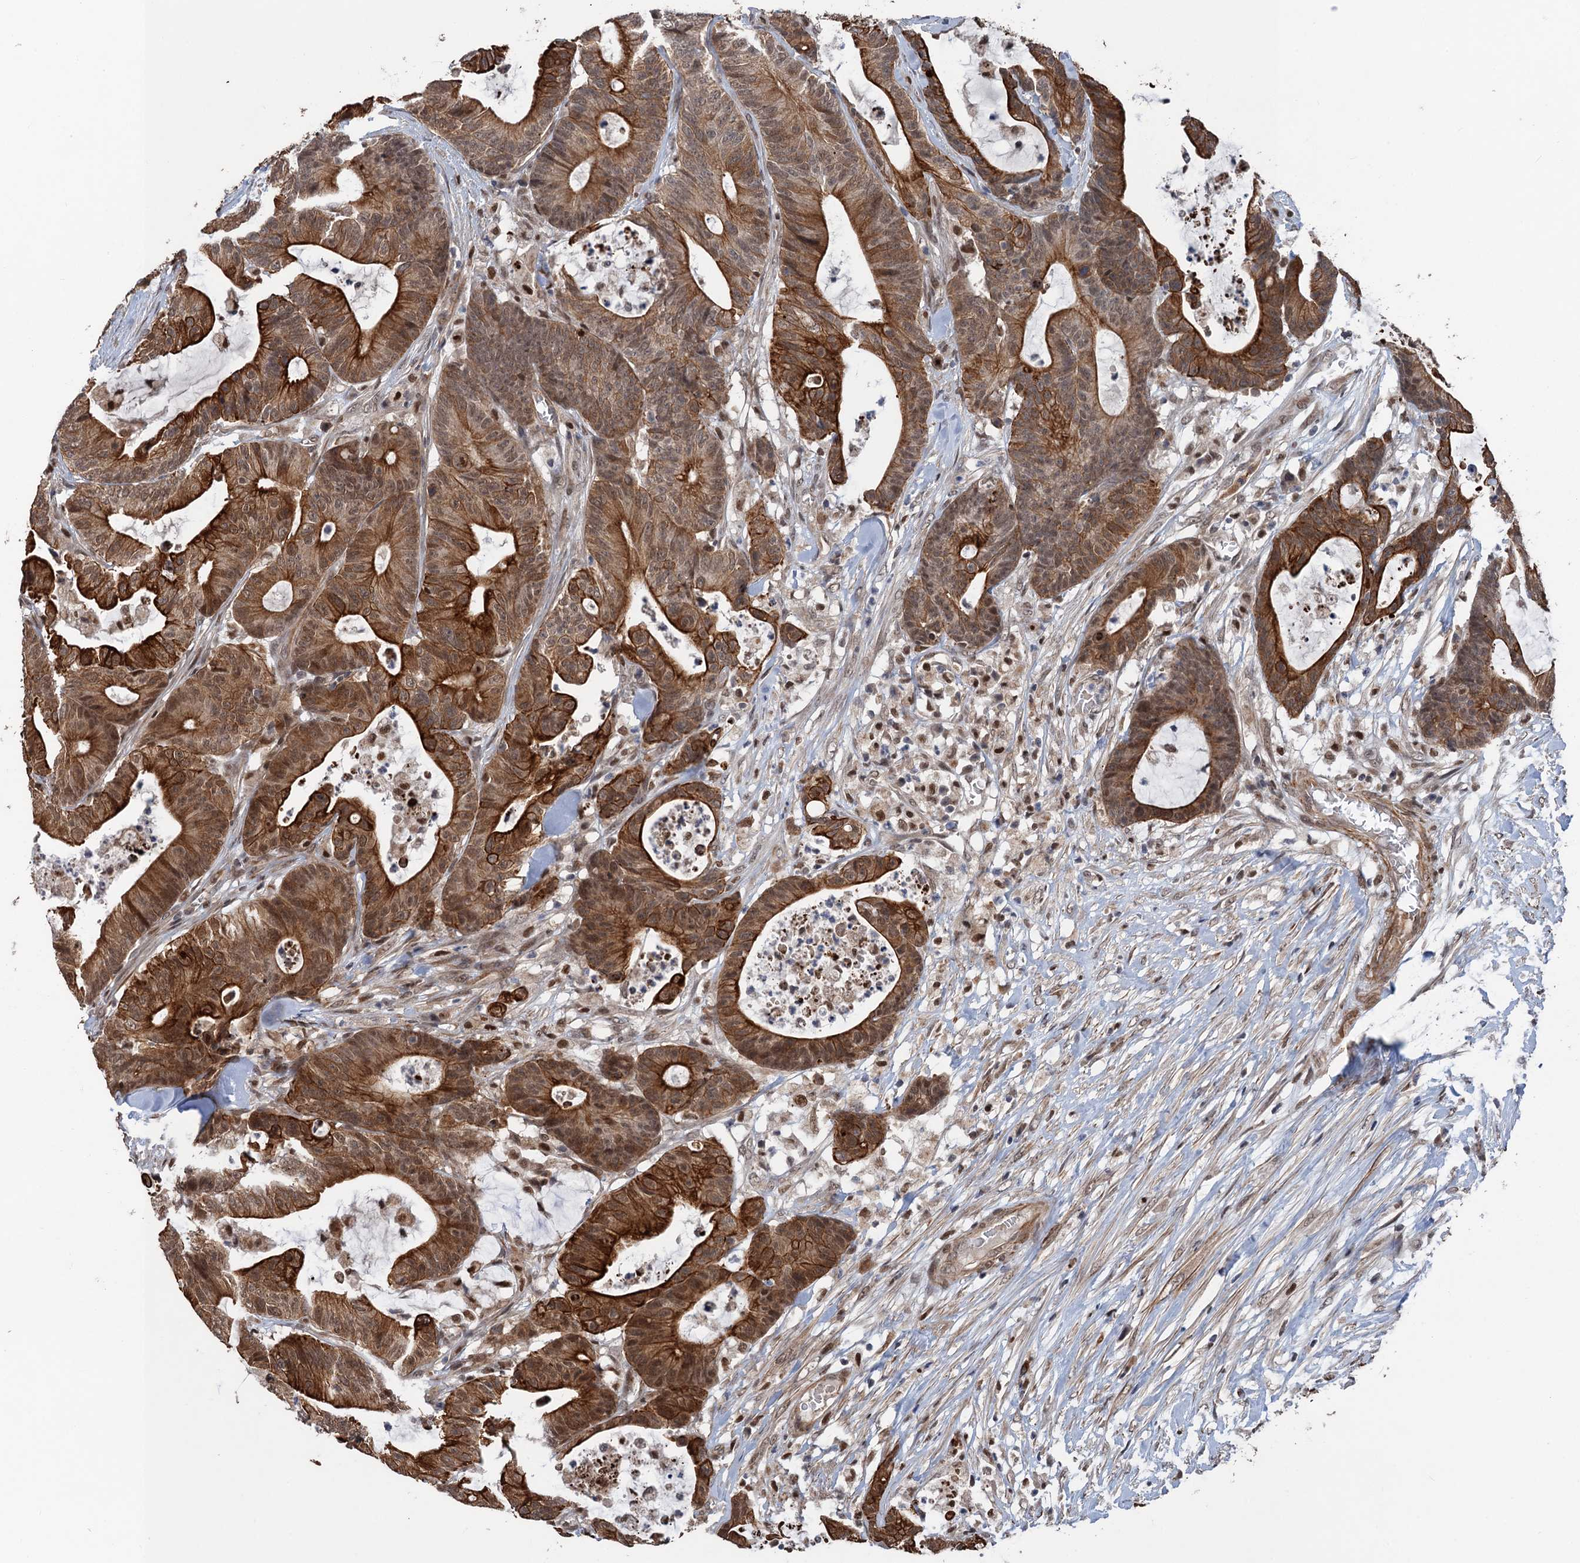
{"staining": {"intensity": "strong", "quantity": "25%-75%", "location": "cytoplasmic/membranous"}, "tissue": "colorectal cancer", "cell_type": "Tumor cells", "image_type": "cancer", "snomed": [{"axis": "morphology", "description": "Adenocarcinoma, NOS"}, {"axis": "topography", "description": "Colon"}], "caption": "A brown stain labels strong cytoplasmic/membranous positivity of a protein in adenocarcinoma (colorectal) tumor cells.", "gene": "TTC31", "patient": {"sex": "female", "age": 84}}